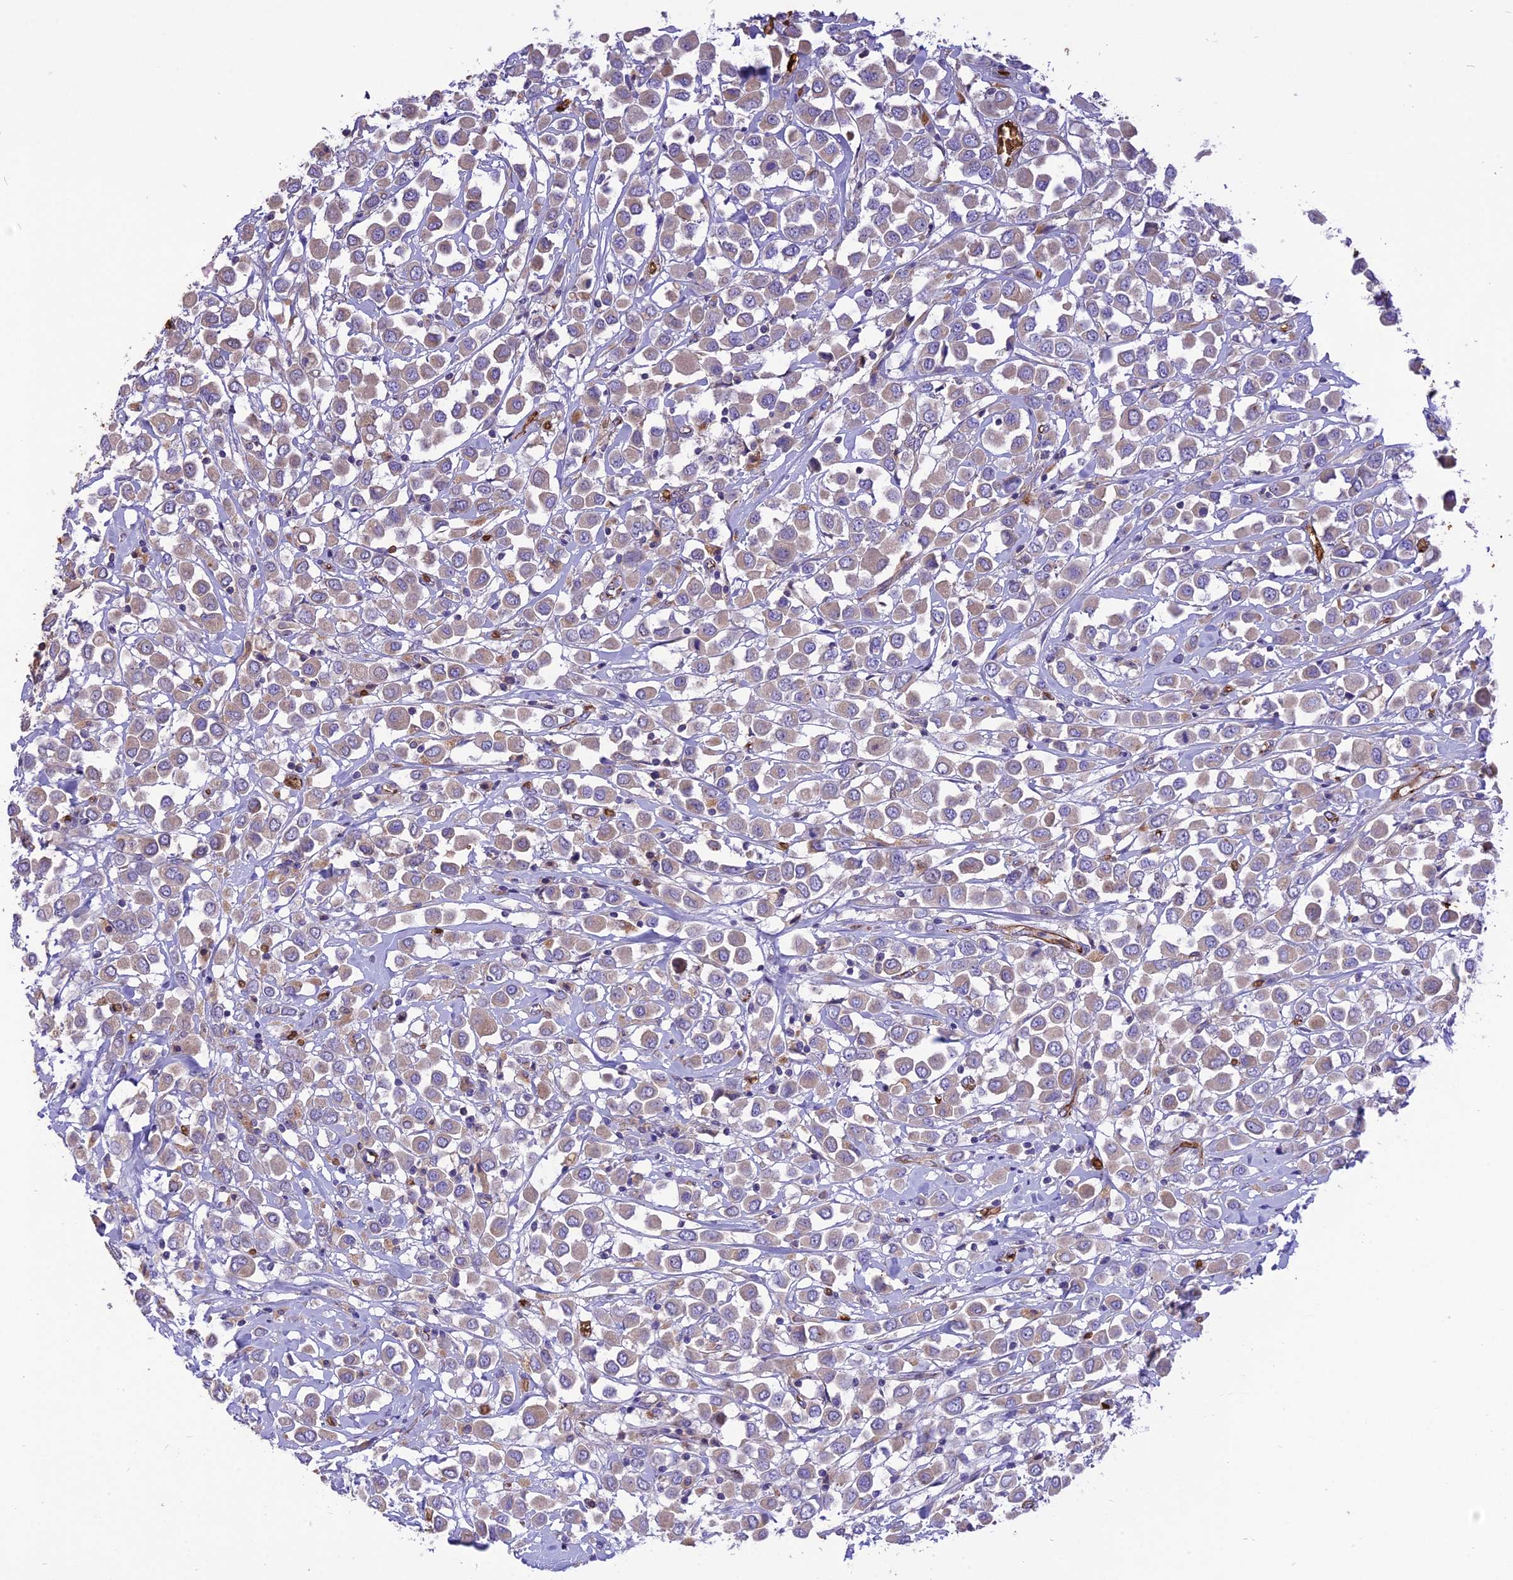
{"staining": {"intensity": "weak", "quantity": "25%-75%", "location": "cytoplasmic/membranous"}, "tissue": "breast cancer", "cell_type": "Tumor cells", "image_type": "cancer", "snomed": [{"axis": "morphology", "description": "Duct carcinoma"}, {"axis": "topography", "description": "Breast"}], "caption": "High-magnification brightfield microscopy of breast cancer stained with DAB (brown) and counterstained with hematoxylin (blue). tumor cells exhibit weak cytoplasmic/membranous staining is seen in approximately25%-75% of cells. The staining was performed using DAB (3,3'-diaminobenzidine), with brown indicating positive protein expression. Nuclei are stained blue with hematoxylin.", "gene": "TTC4", "patient": {"sex": "female", "age": 61}}